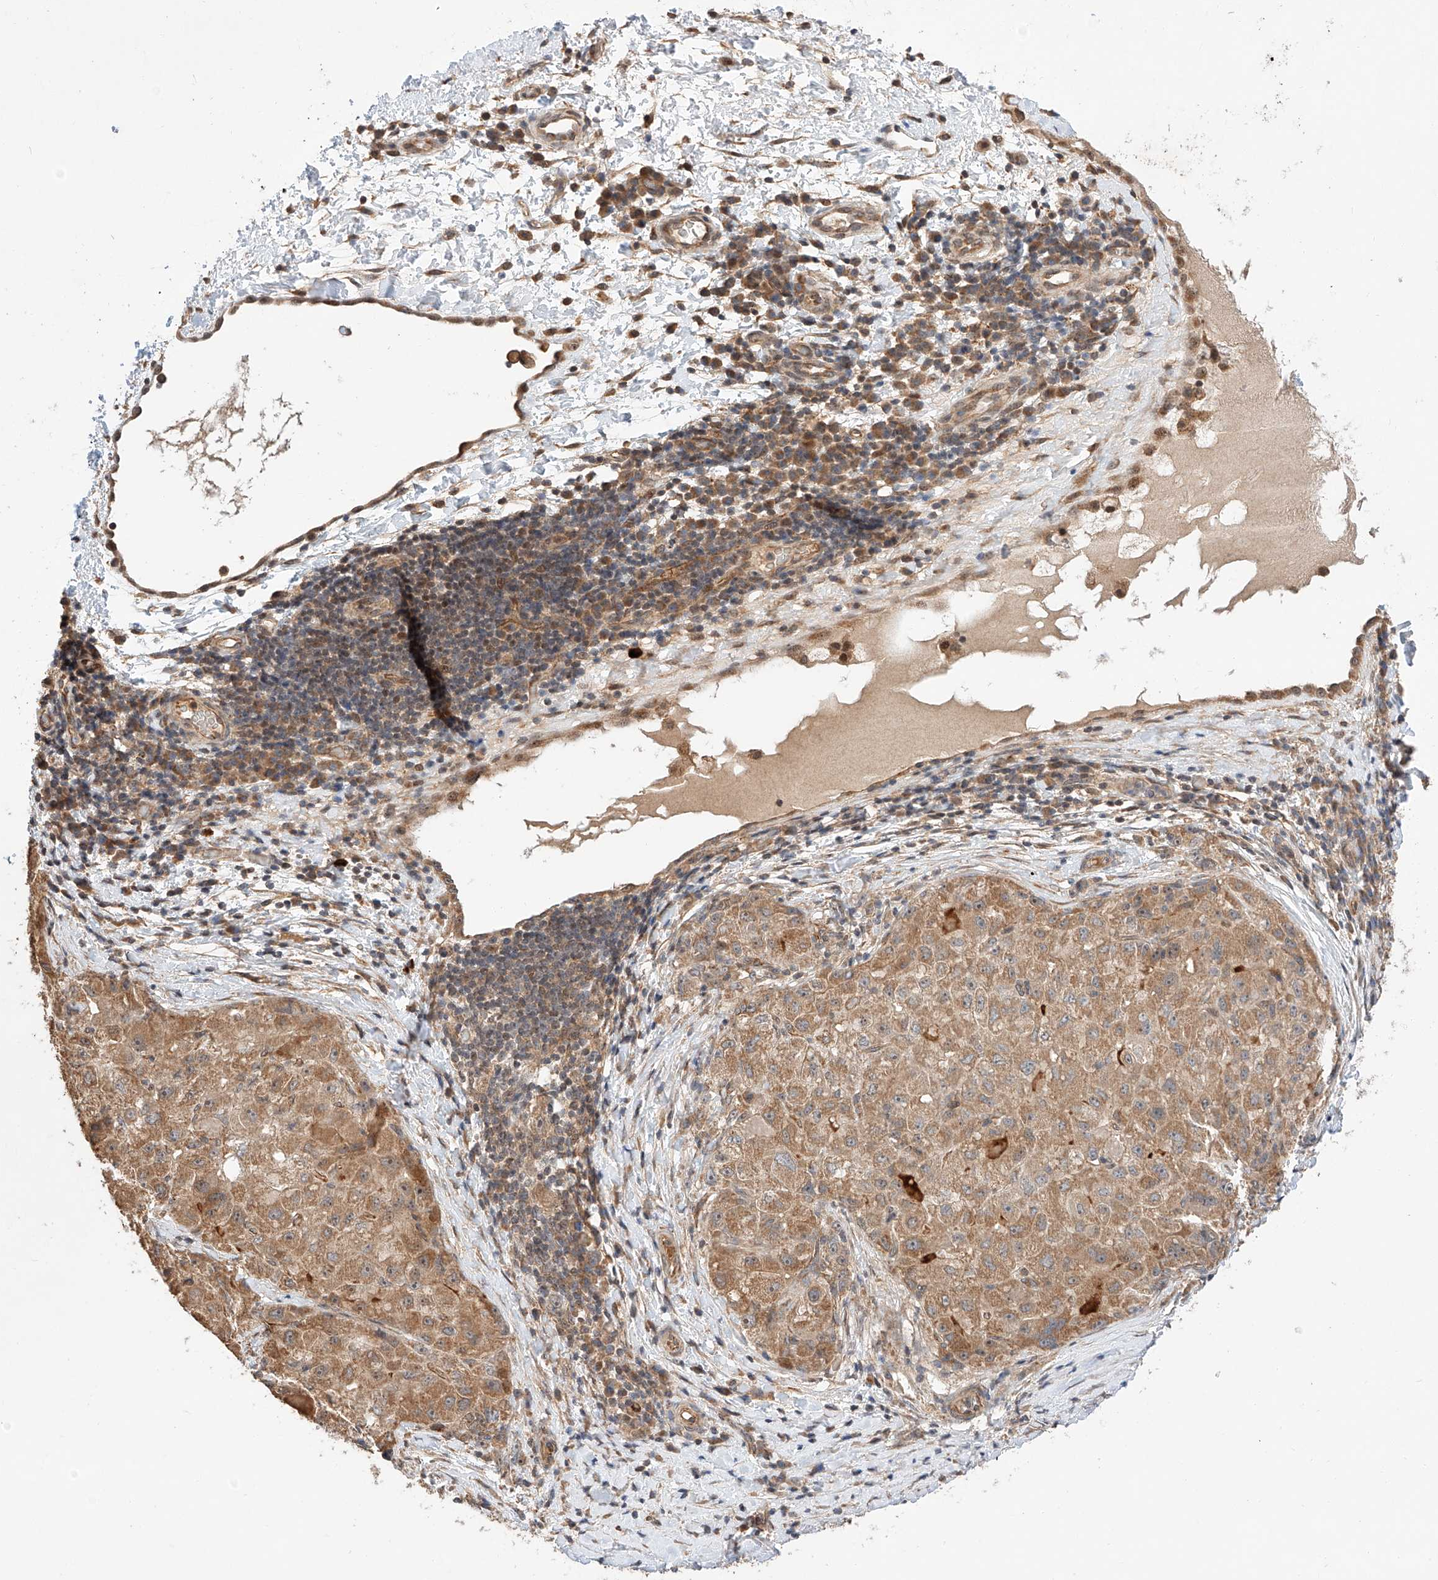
{"staining": {"intensity": "moderate", "quantity": ">75%", "location": "cytoplasmic/membranous"}, "tissue": "liver cancer", "cell_type": "Tumor cells", "image_type": "cancer", "snomed": [{"axis": "morphology", "description": "Carcinoma, Hepatocellular, NOS"}, {"axis": "topography", "description": "Liver"}], "caption": "Approximately >75% of tumor cells in liver cancer (hepatocellular carcinoma) exhibit moderate cytoplasmic/membranous protein positivity as visualized by brown immunohistochemical staining.", "gene": "RAB23", "patient": {"sex": "male", "age": 80}}